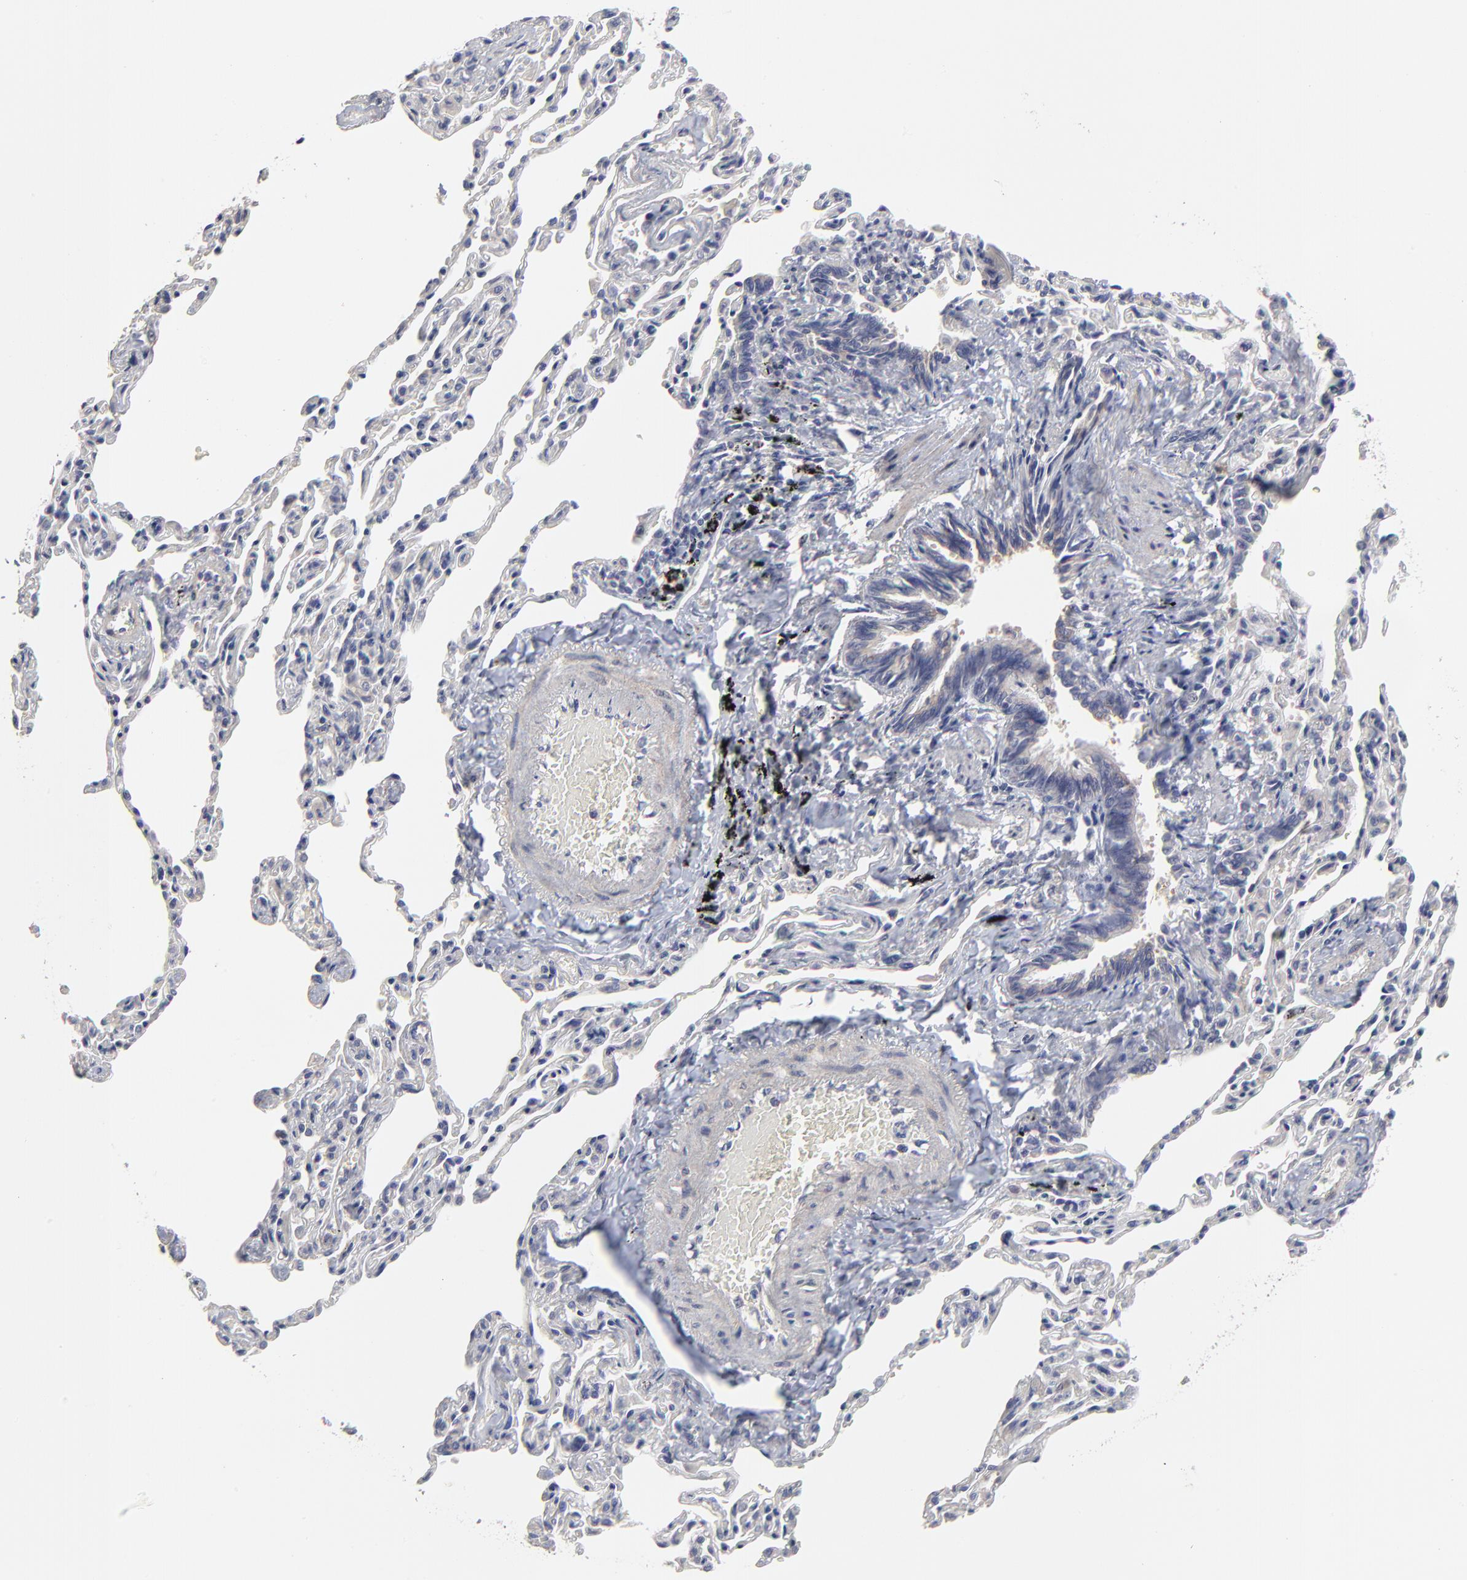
{"staining": {"intensity": "weak", "quantity": "25%-75%", "location": "cytoplasmic/membranous"}, "tissue": "bronchus", "cell_type": "Respiratory epithelial cells", "image_type": "normal", "snomed": [{"axis": "morphology", "description": "Normal tissue, NOS"}, {"axis": "topography", "description": "Cartilage tissue"}, {"axis": "topography", "description": "Bronchus"}, {"axis": "topography", "description": "Lung"}], "caption": "Respiratory epithelial cells show low levels of weak cytoplasmic/membranous positivity in approximately 25%-75% of cells in benign bronchus.", "gene": "MAGEA10", "patient": {"sex": "male", "age": 64}}